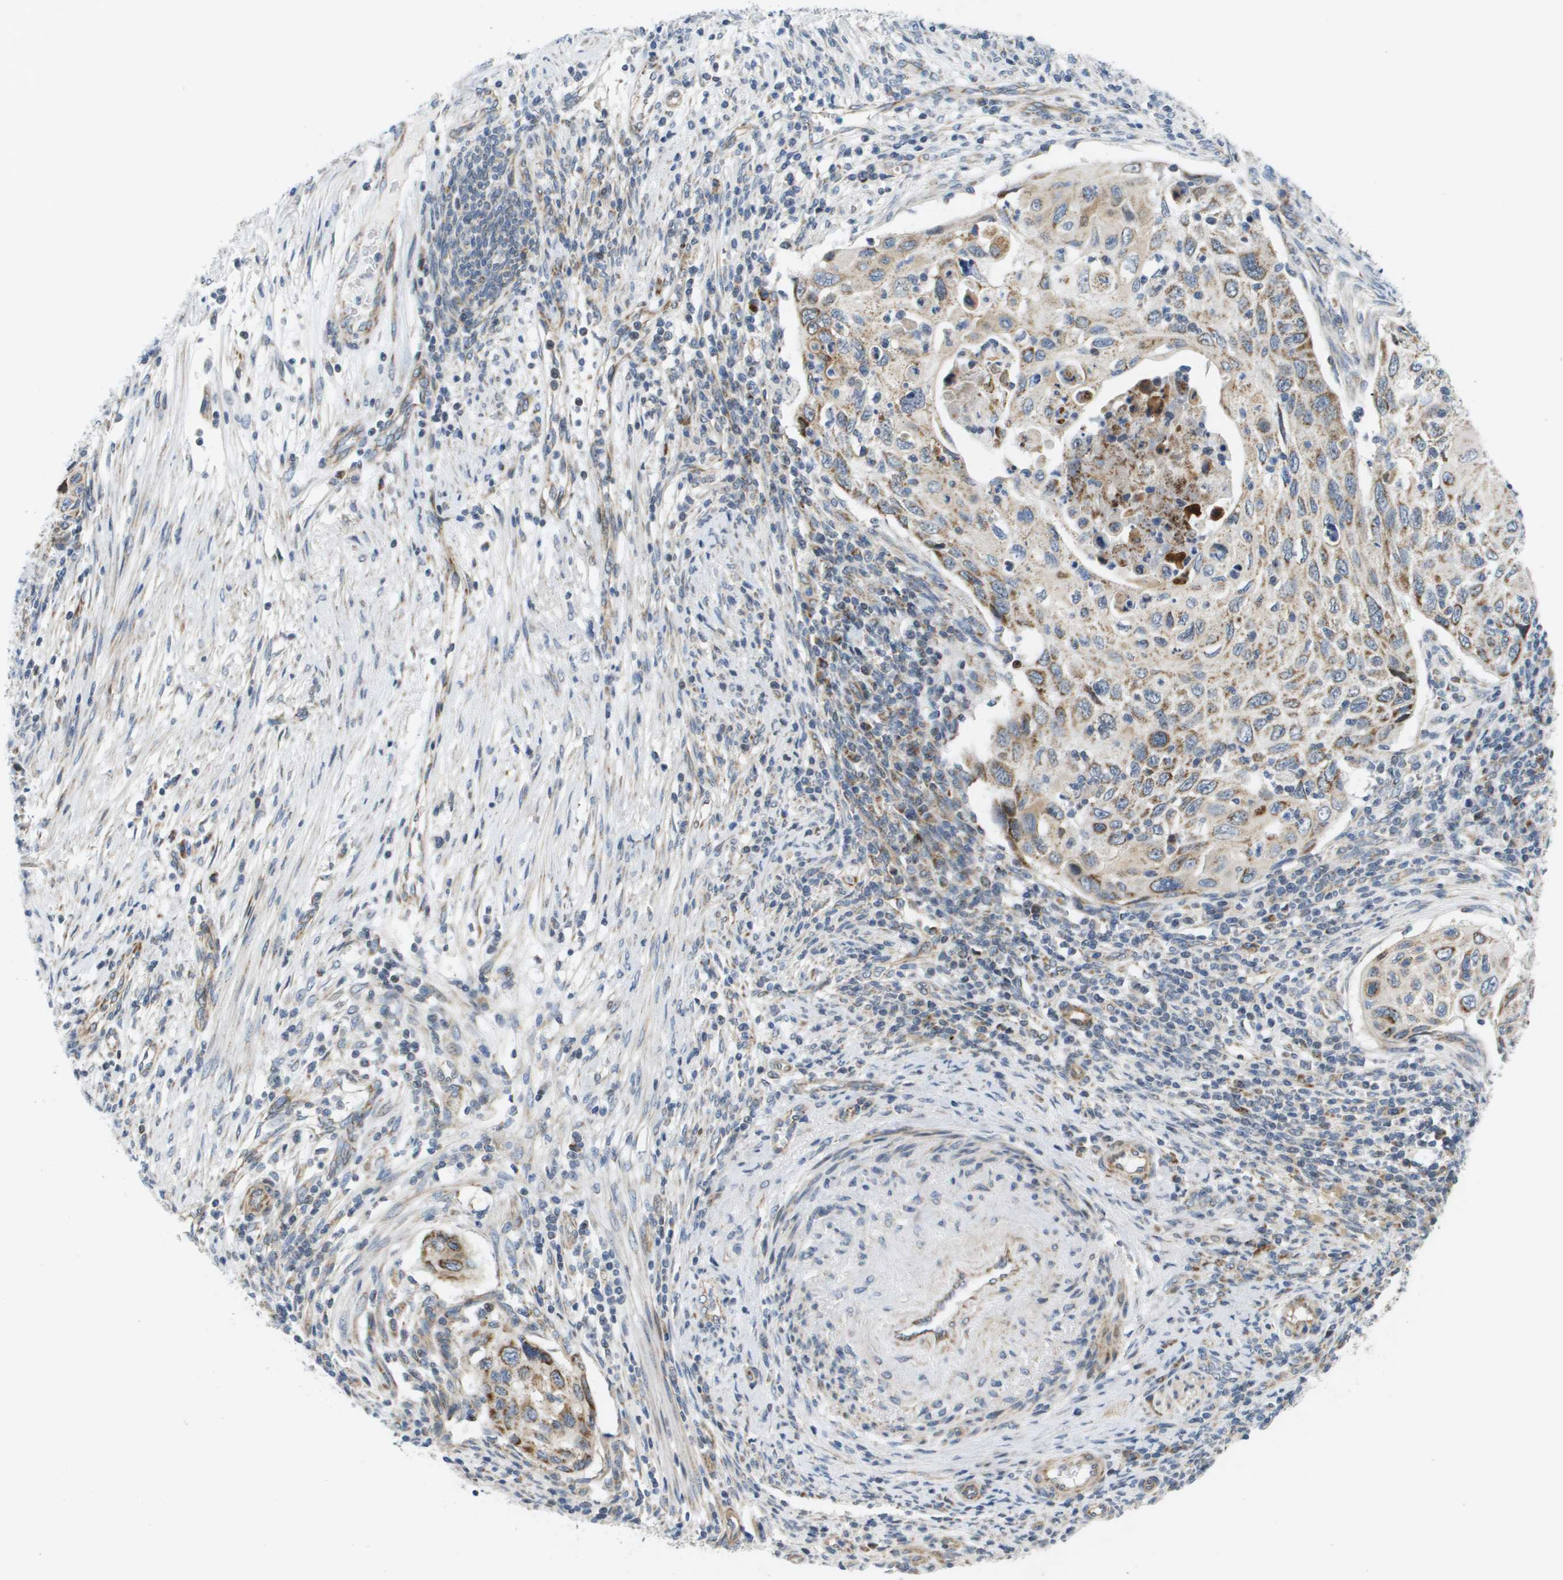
{"staining": {"intensity": "moderate", "quantity": ">75%", "location": "cytoplasmic/membranous"}, "tissue": "cervical cancer", "cell_type": "Tumor cells", "image_type": "cancer", "snomed": [{"axis": "morphology", "description": "Squamous cell carcinoma, NOS"}, {"axis": "topography", "description": "Cervix"}], "caption": "This is an image of IHC staining of cervical cancer (squamous cell carcinoma), which shows moderate staining in the cytoplasmic/membranous of tumor cells.", "gene": "KRT23", "patient": {"sex": "female", "age": 70}}